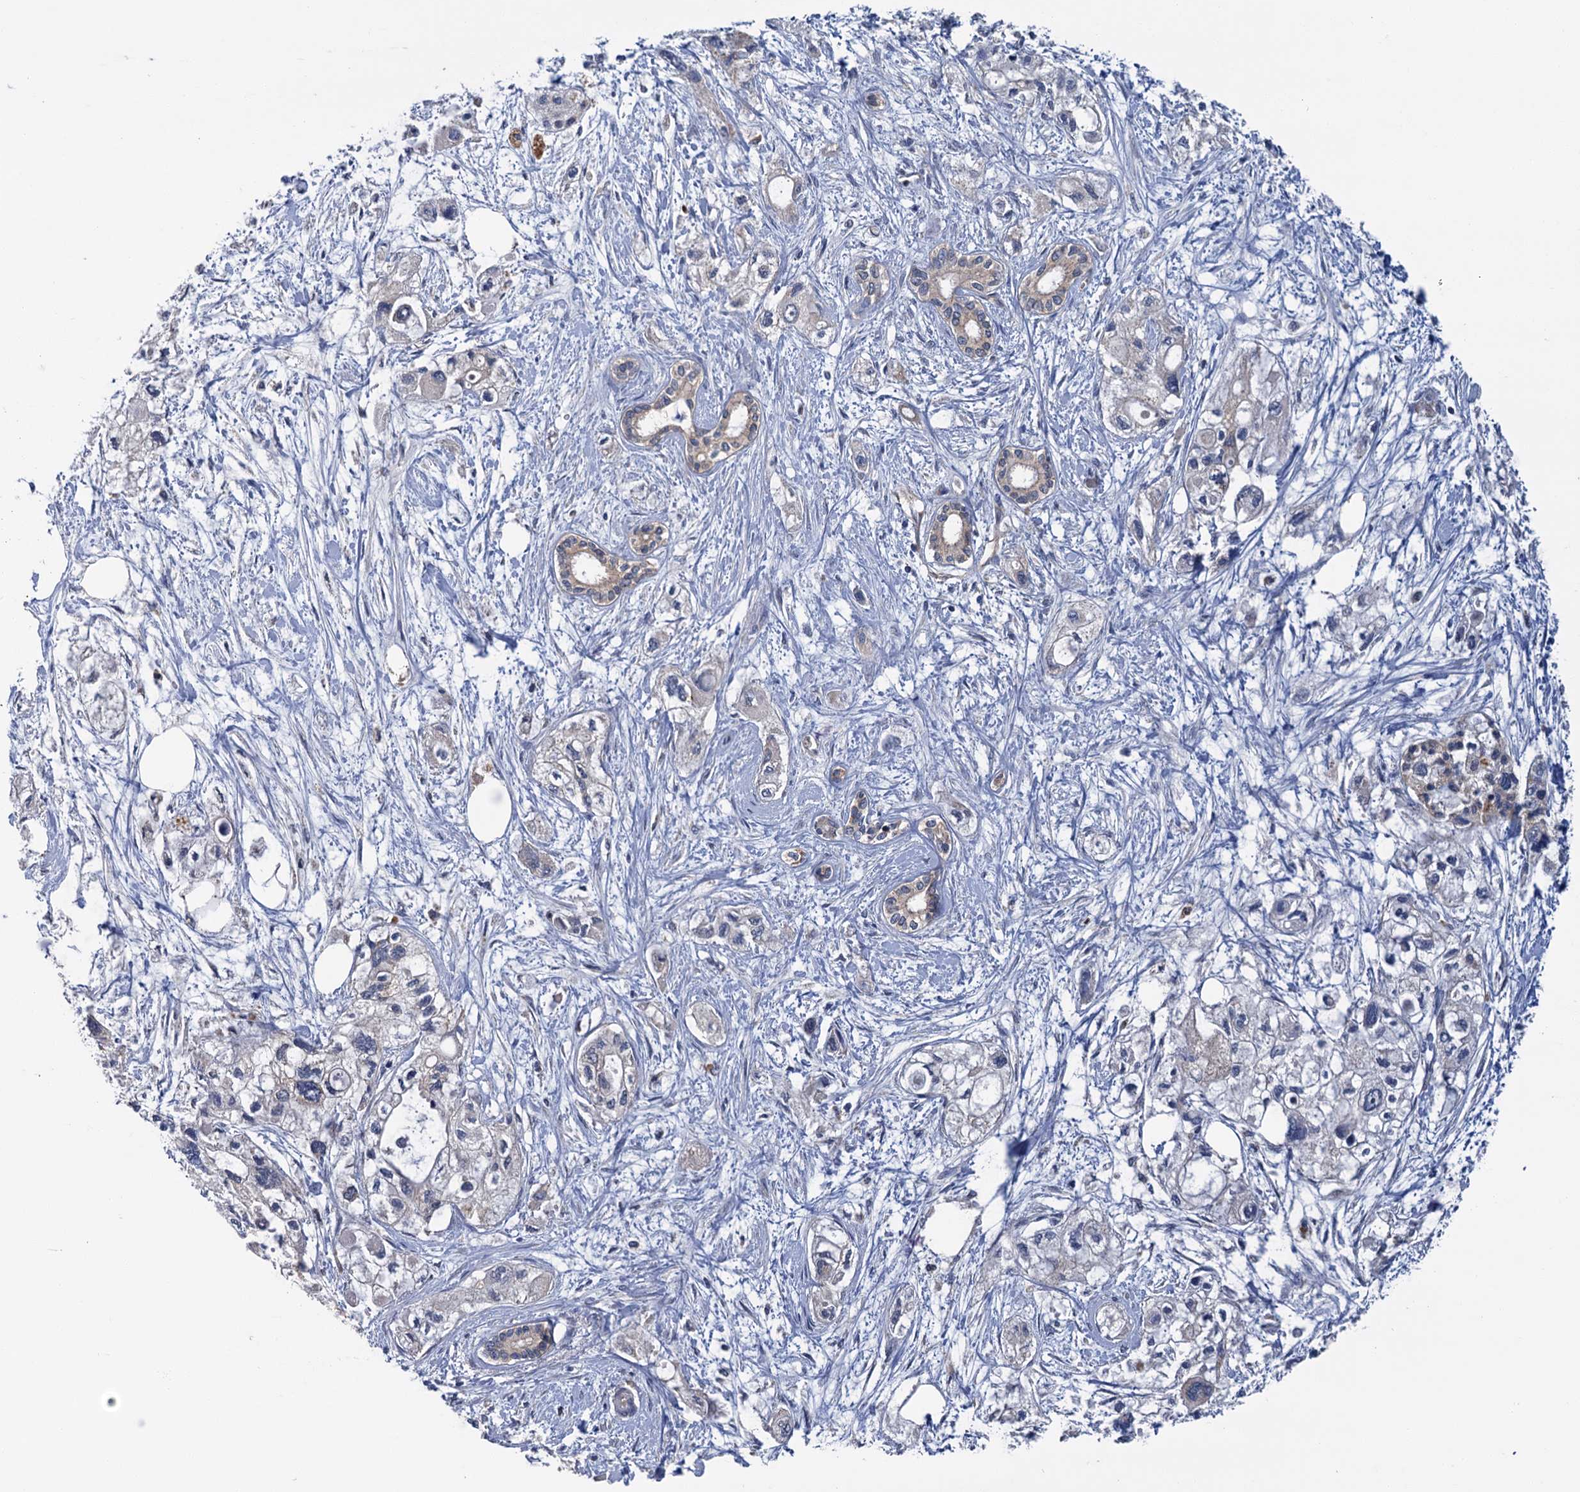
{"staining": {"intensity": "negative", "quantity": "none", "location": "none"}, "tissue": "pancreatic cancer", "cell_type": "Tumor cells", "image_type": "cancer", "snomed": [{"axis": "morphology", "description": "Adenocarcinoma, NOS"}, {"axis": "topography", "description": "Pancreas"}], "caption": "DAB immunohistochemical staining of human adenocarcinoma (pancreatic) reveals no significant positivity in tumor cells.", "gene": "DYNC2H1", "patient": {"sex": "male", "age": 75}}